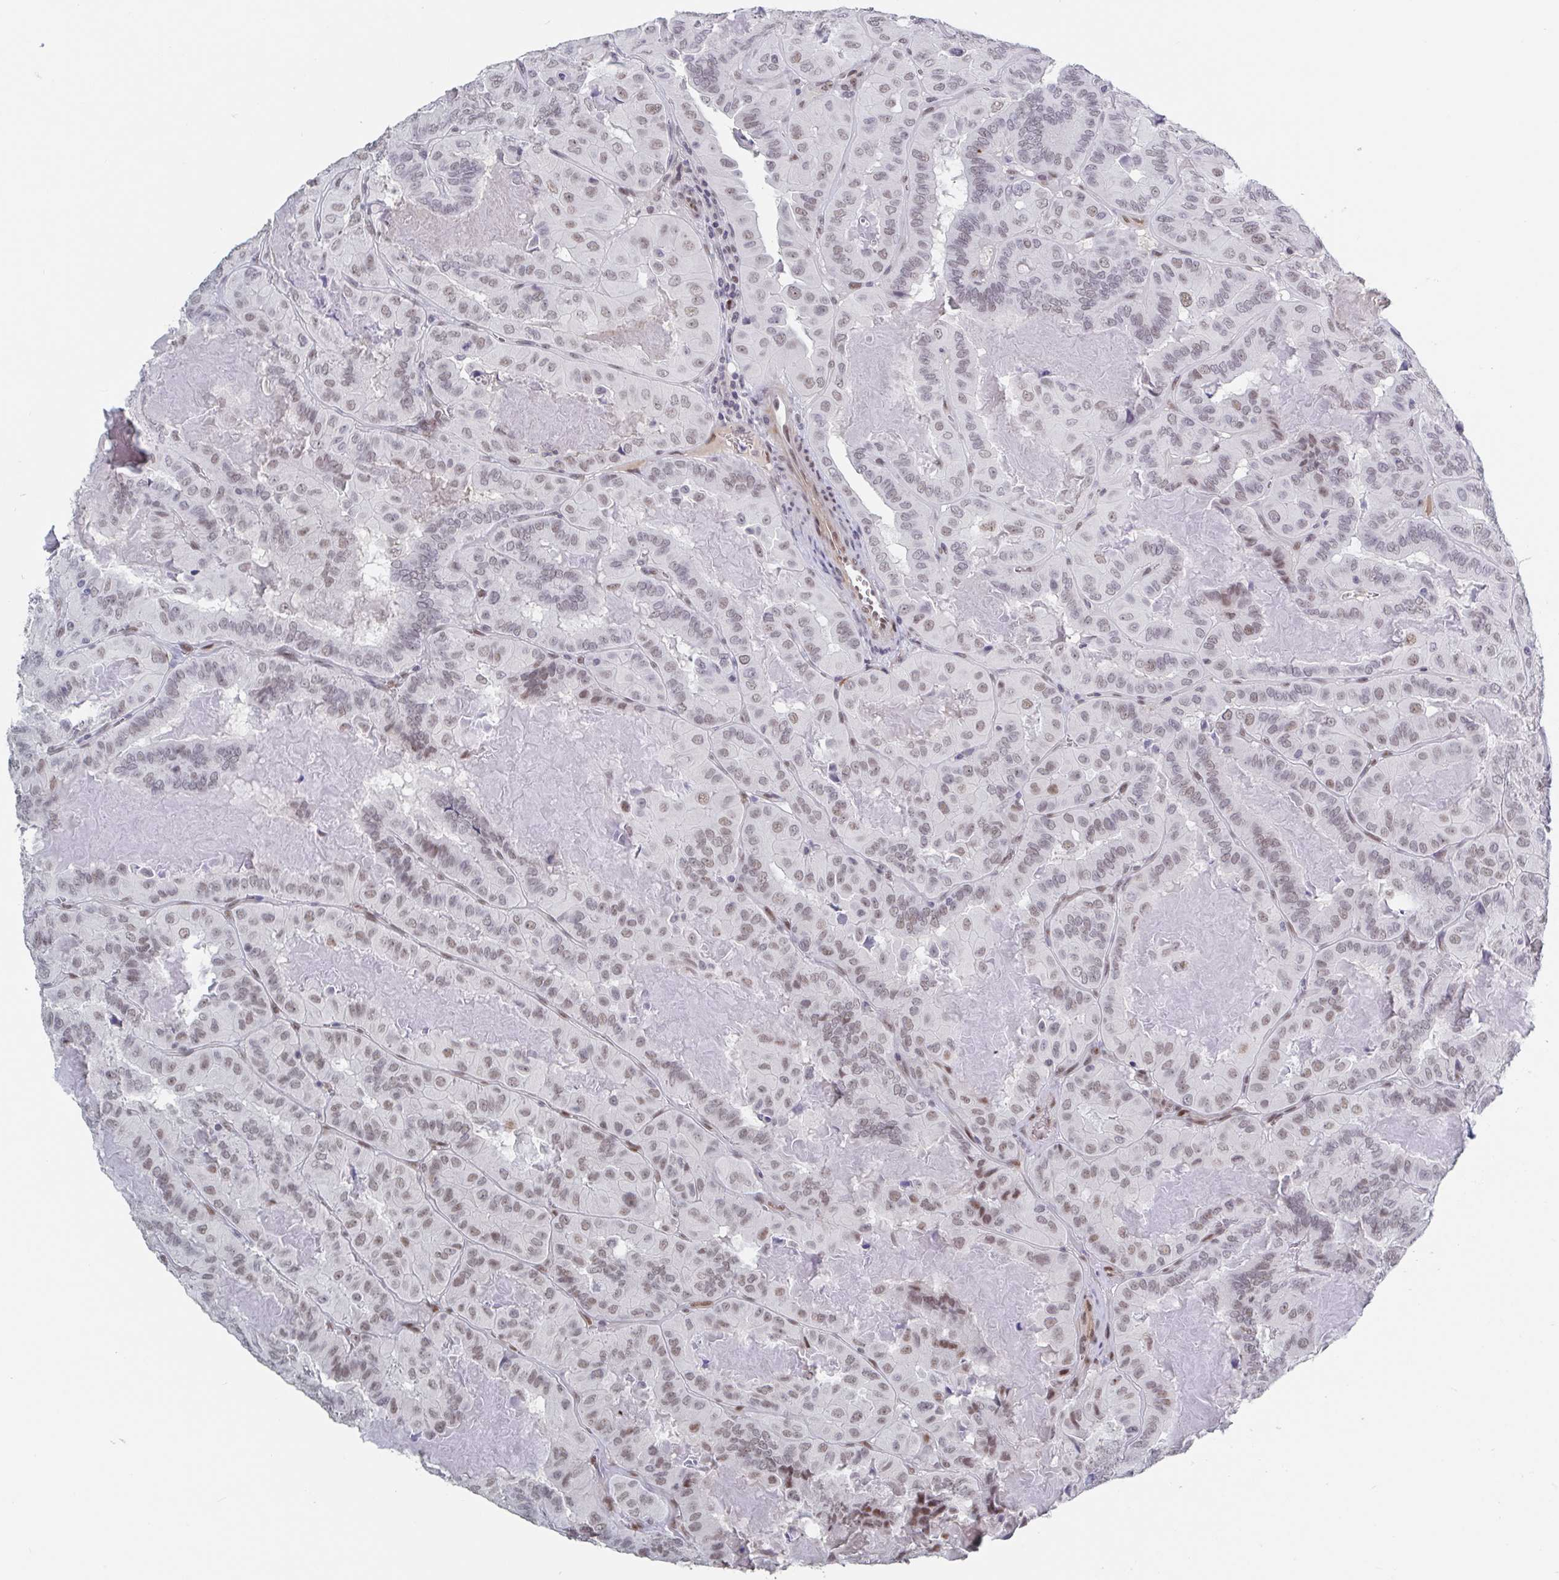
{"staining": {"intensity": "weak", "quantity": ">75%", "location": "nuclear"}, "tissue": "thyroid cancer", "cell_type": "Tumor cells", "image_type": "cancer", "snomed": [{"axis": "morphology", "description": "Papillary adenocarcinoma, NOS"}, {"axis": "topography", "description": "Thyroid gland"}], "caption": "This image exhibits IHC staining of papillary adenocarcinoma (thyroid), with low weak nuclear staining in approximately >75% of tumor cells.", "gene": "BCL7B", "patient": {"sex": "female", "age": 46}}